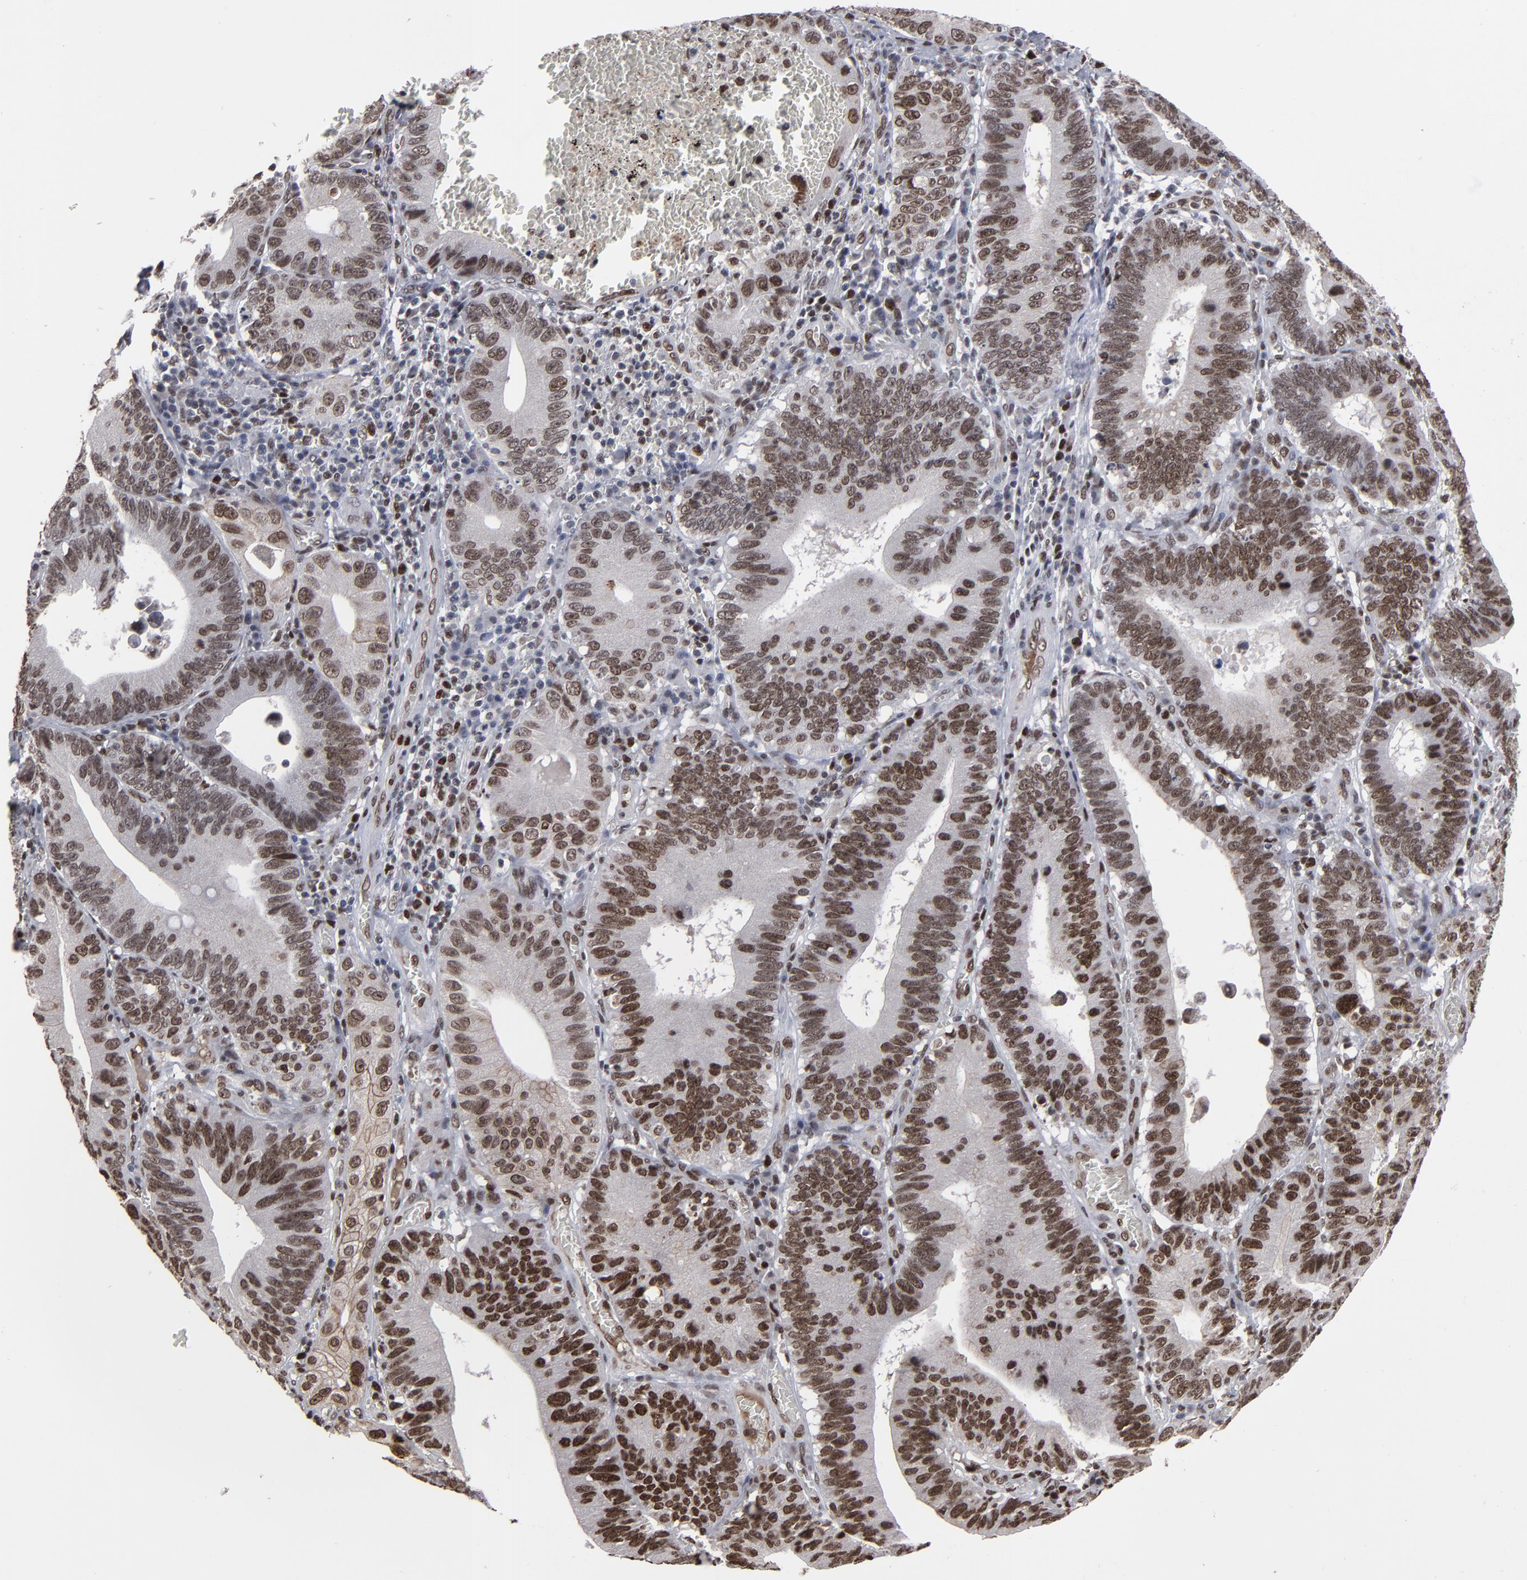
{"staining": {"intensity": "moderate", "quantity": ">75%", "location": "nuclear"}, "tissue": "stomach cancer", "cell_type": "Tumor cells", "image_type": "cancer", "snomed": [{"axis": "morphology", "description": "Adenocarcinoma, NOS"}, {"axis": "topography", "description": "Stomach"}, {"axis": "topography", "description": "Gastric cardia"}], "caption": "Stomach cancer (adenocarcinoma) was stained to show a protein in brown. There is medium levels of moderate nuclear positivity in approximately >75% of tumor cells.", "gene": "BAZ1A", "patient": {"sex": "male", "age": 59}}